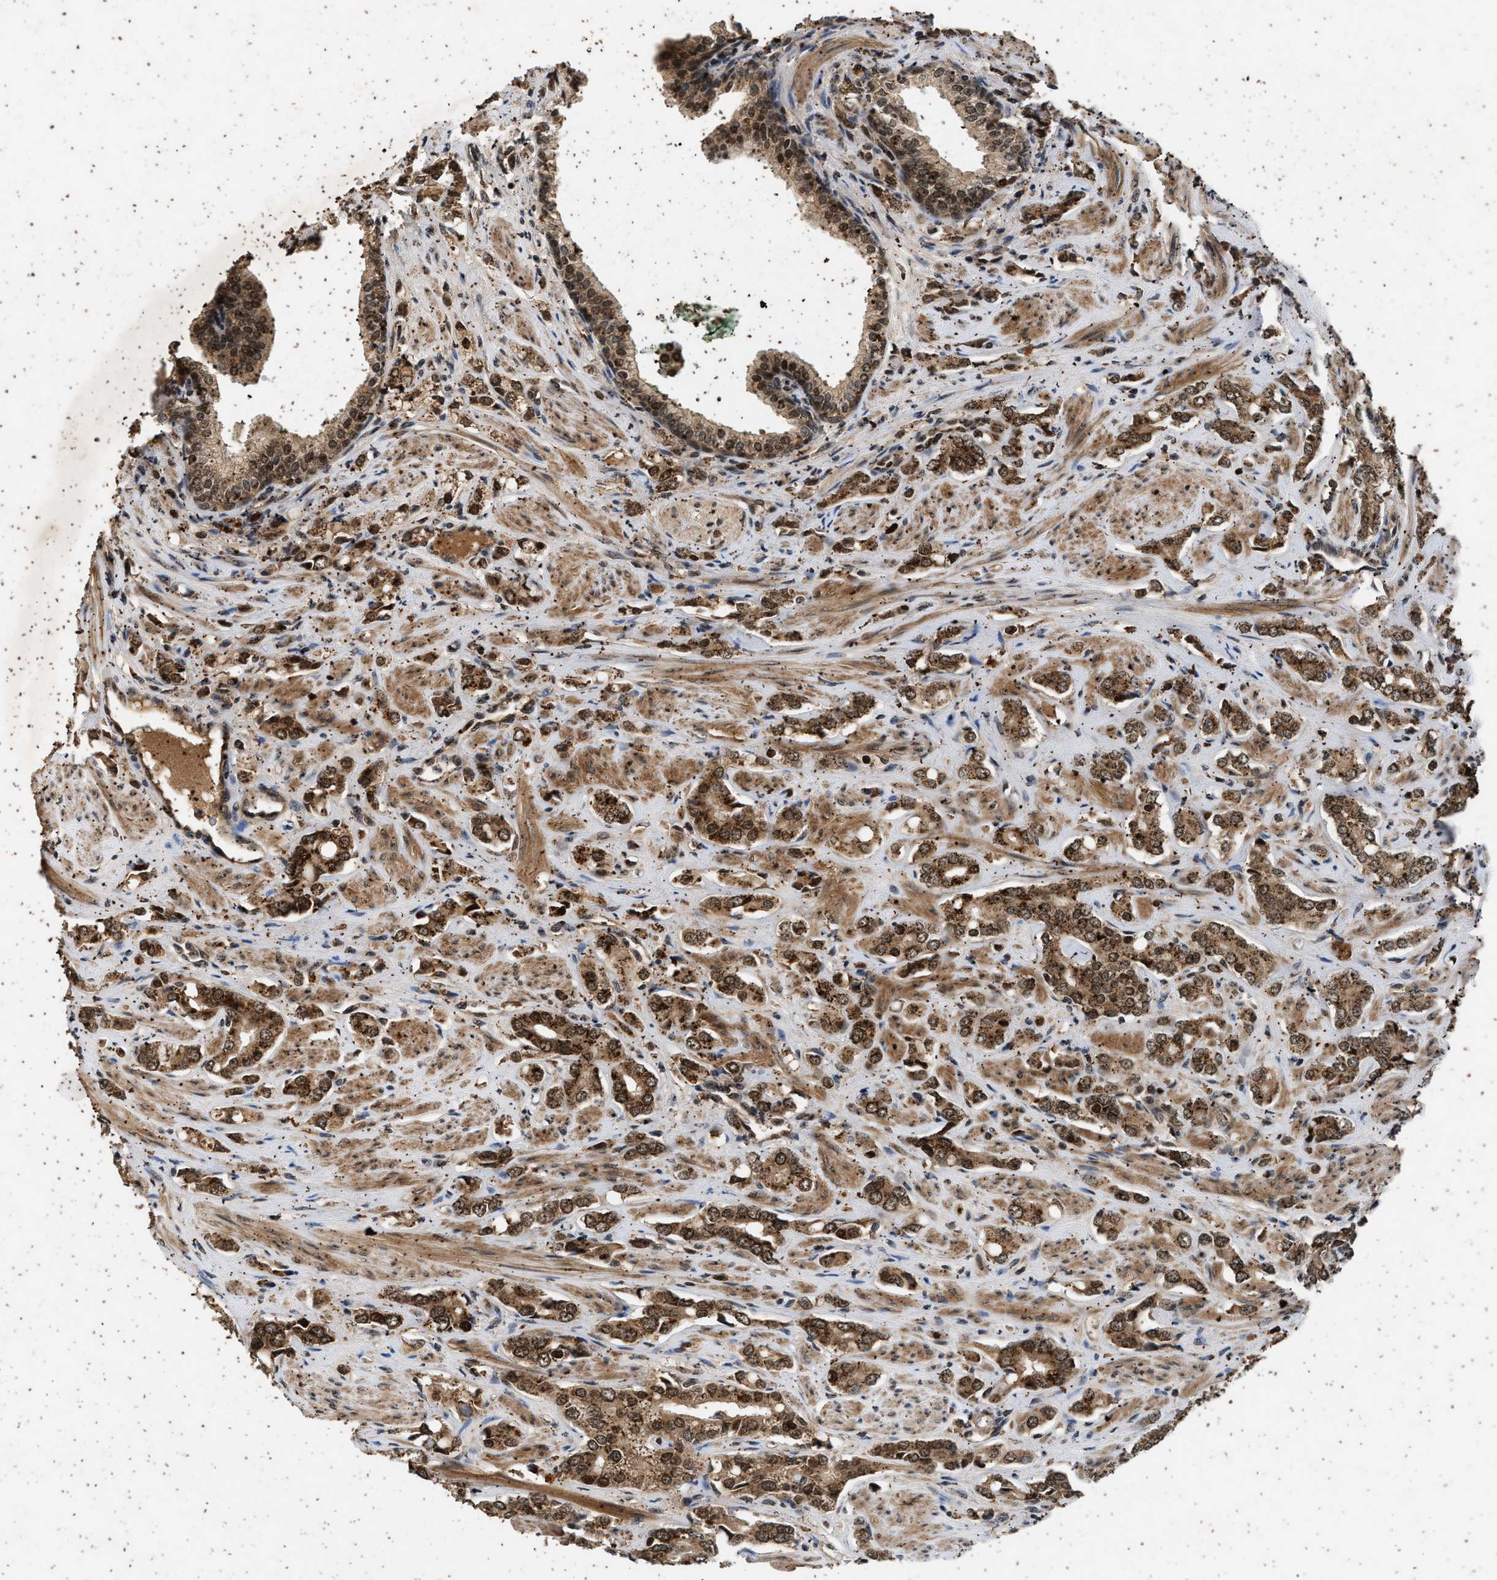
{"staining": {"intensity": "strong", "quantity": ">75%", "location": "cytoplasmic/membranous,nuclear"}, "tissue": "prostate cancer", "cell_type": "Tumor cells", "image_type": "cancer", "snomed": [{"axis": "morphology", "description": "Adenocarcinoma, High grade"}, {"axis": "topography", "description": "Prostate"}], "caption": "Immunohistochemical staining of prostate cancer exhibits strong cytoplasmic/membranous and nuclear protein expression in approximately >75% of tumor cells. The staining was performed using DAB, with brown indicating positive protein expression. Nuclei are stained blue with hematoxylin.", "gene": "RUSC2", "patient": {"sex": "male", "age": 52}}